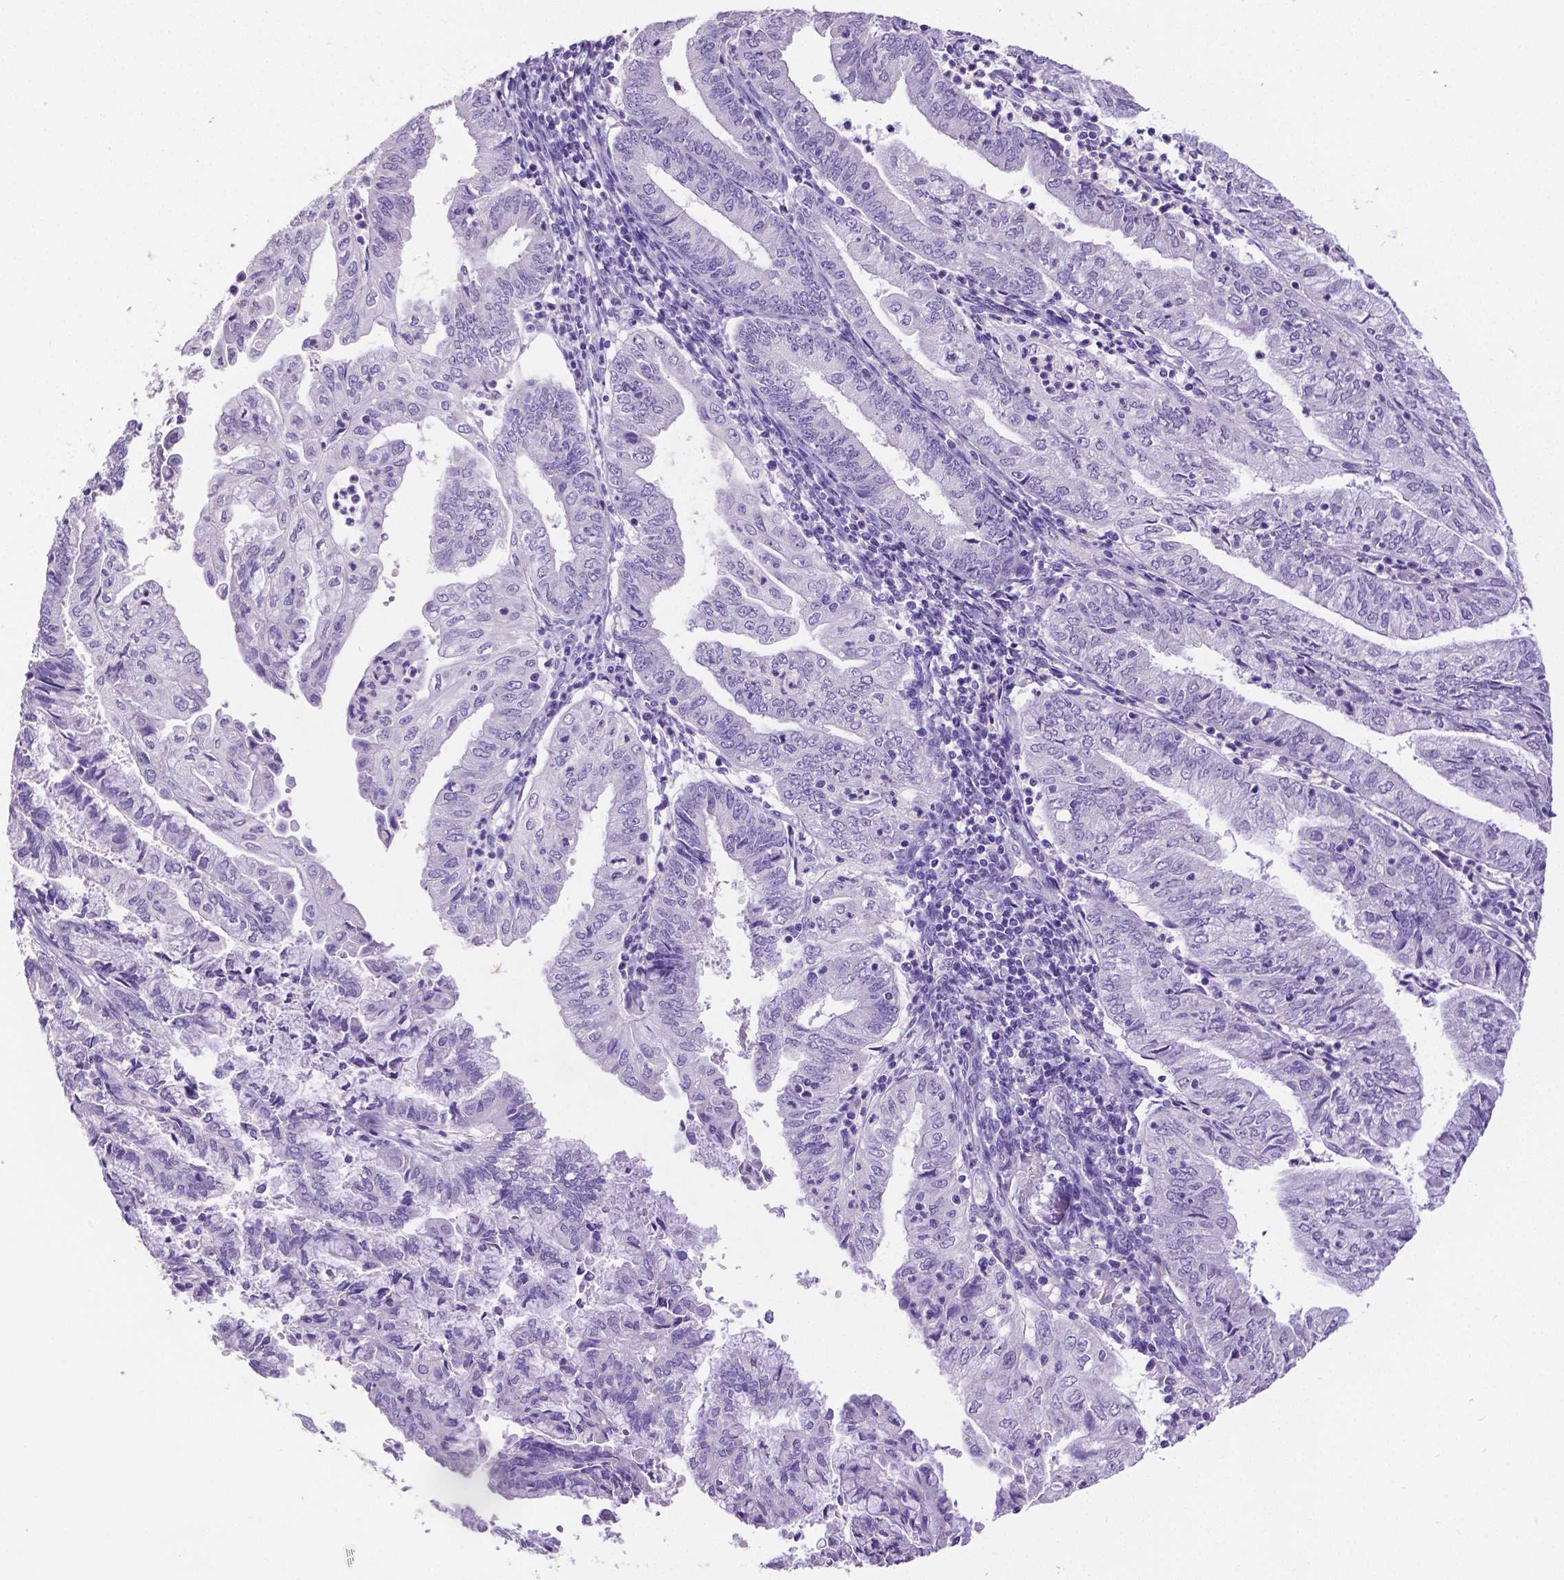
{"staining": {"intensity": "negative", "quantity": "none", "location": "none"}, "tissue": "endometrial cancer", "cell_type": "Tumor cells", "image_type": "cancer", "snomed": [{"axis": "morphology", "description": "Adenocarcinoma, NOS"}, {"axis": "topography", "description": "Endometrium"}], "caption": "This is a photomicrograph of immunohistochemistry (IHC) staining of endometrial adenocarcinoma, which shows no positivity in tumor cells.", "gene": "SATB2", "patient": {"sex": "female", "age": 55}}